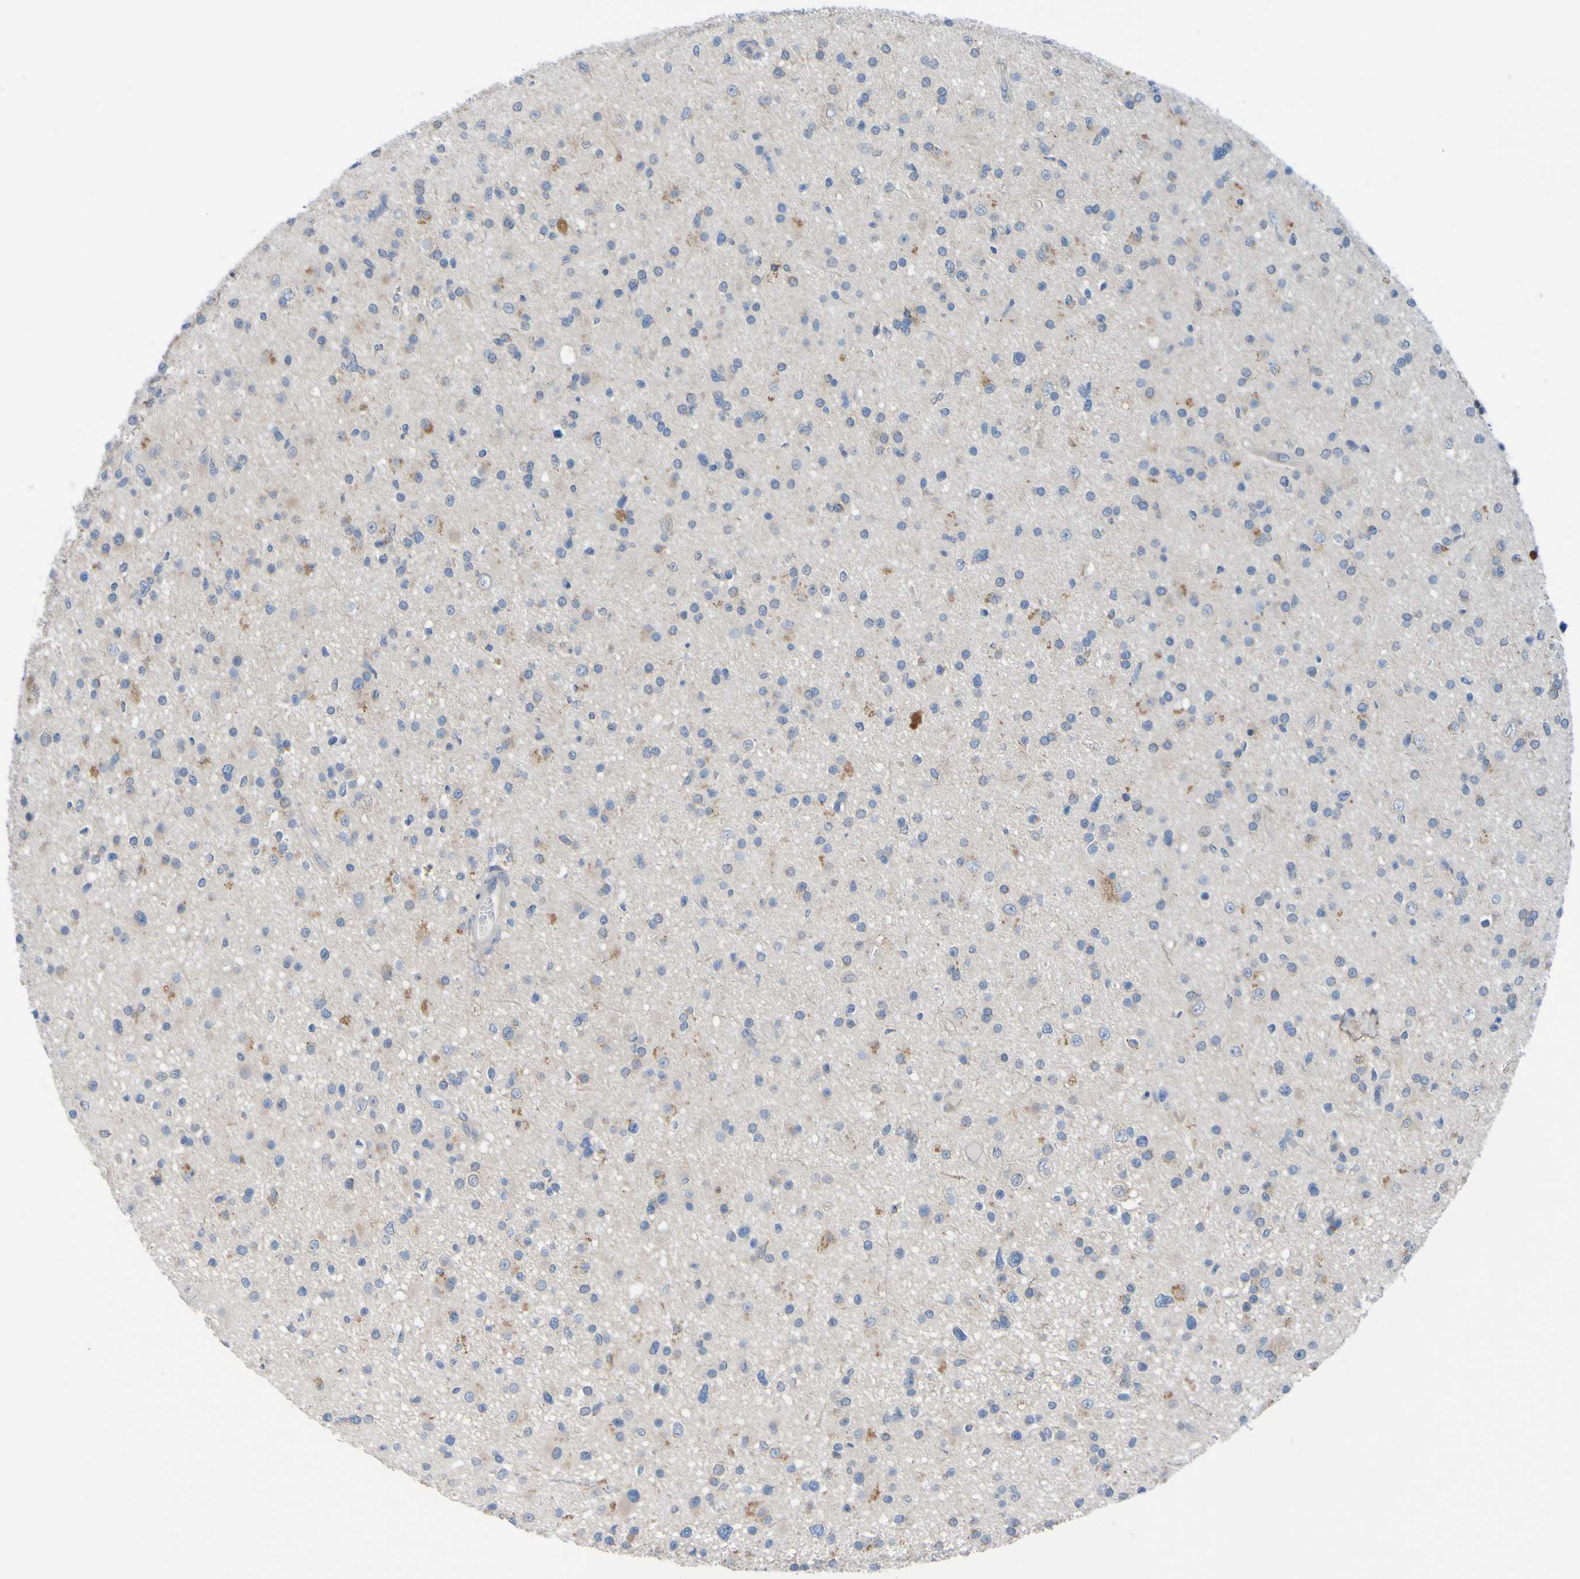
{"staining": {"intensity": "moderate", "quantity": "<25%", "location": "cytoplasmic/membranous"}, "tissue": "glioma", "cell_type": "Tumor cells", "image_type": "cancer", "snomed": [{"axis": "morphology", "description": "Glioma, malignant, High grade"}, {"axis": "topography", "description": "Brain"}], "caption": "This is a micrograph of immunohistochemistry staining of malignant high-grade glioma, which shows moderate staining in the cytoplasmic/membranous of tumor cells.", "gene": "NPRL3", "patient": {"sex": "male", "age": 33}}